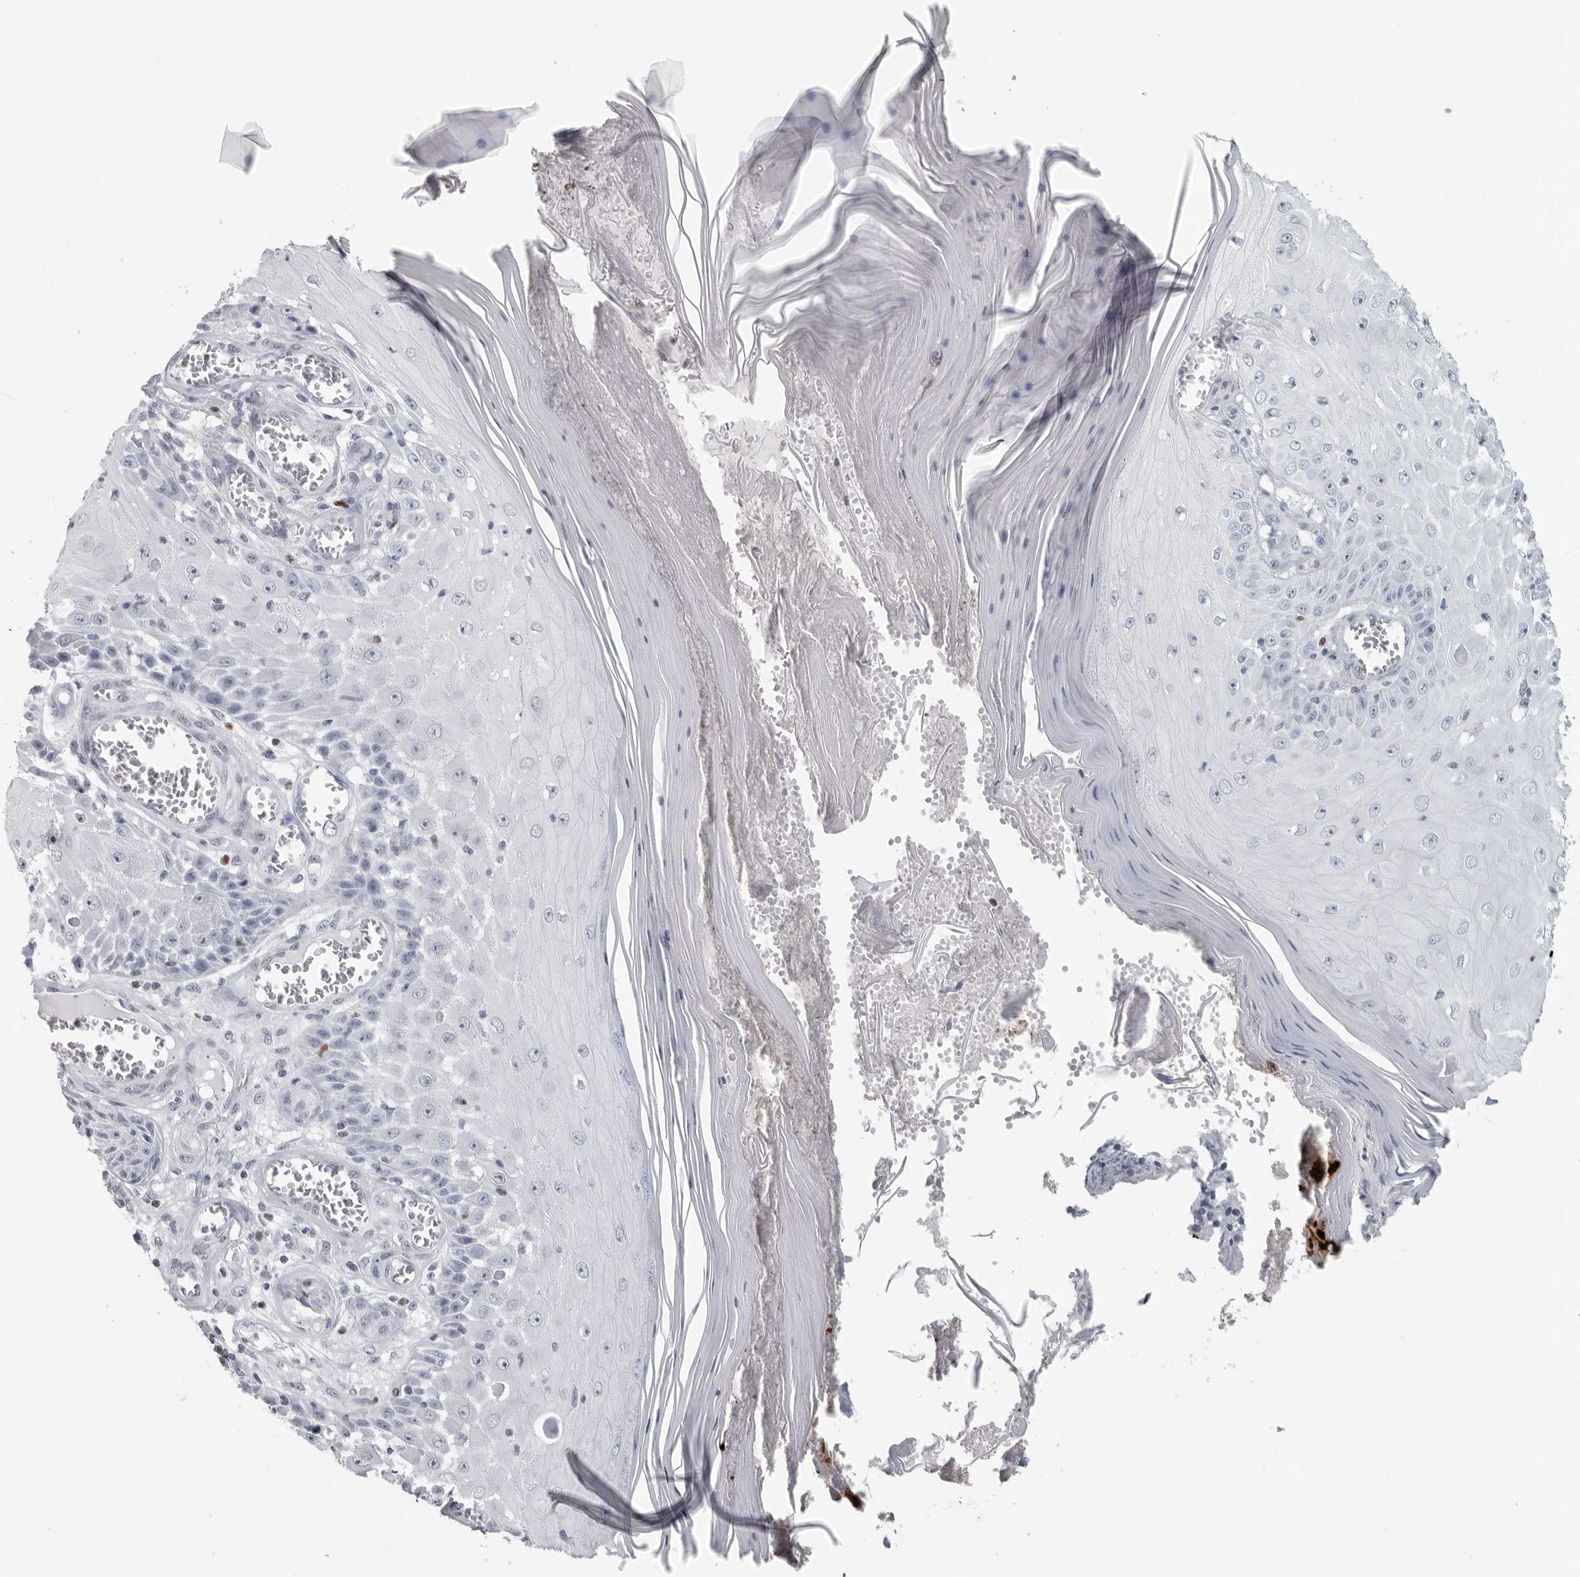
{"staining": {"intensity": "negative", "quantity": "none", "location": "none"}, "tissue": "skin cancer", "cell_type": "Tumor cells", "image_type": "cancer", "snomed": [{"axis": "morphology", "description": "Squamous cell carcinoma, NOS"}, {"axis": "topography", "description": "Skin"}], "caption": "Immunohistochemistry image of human skin squamous cell carcinoma stained for a protein (brown), which demonstrates no positivity in tumor cells.", "gene": "SATB2", "patient": {"sex": "female", "age": 73}}